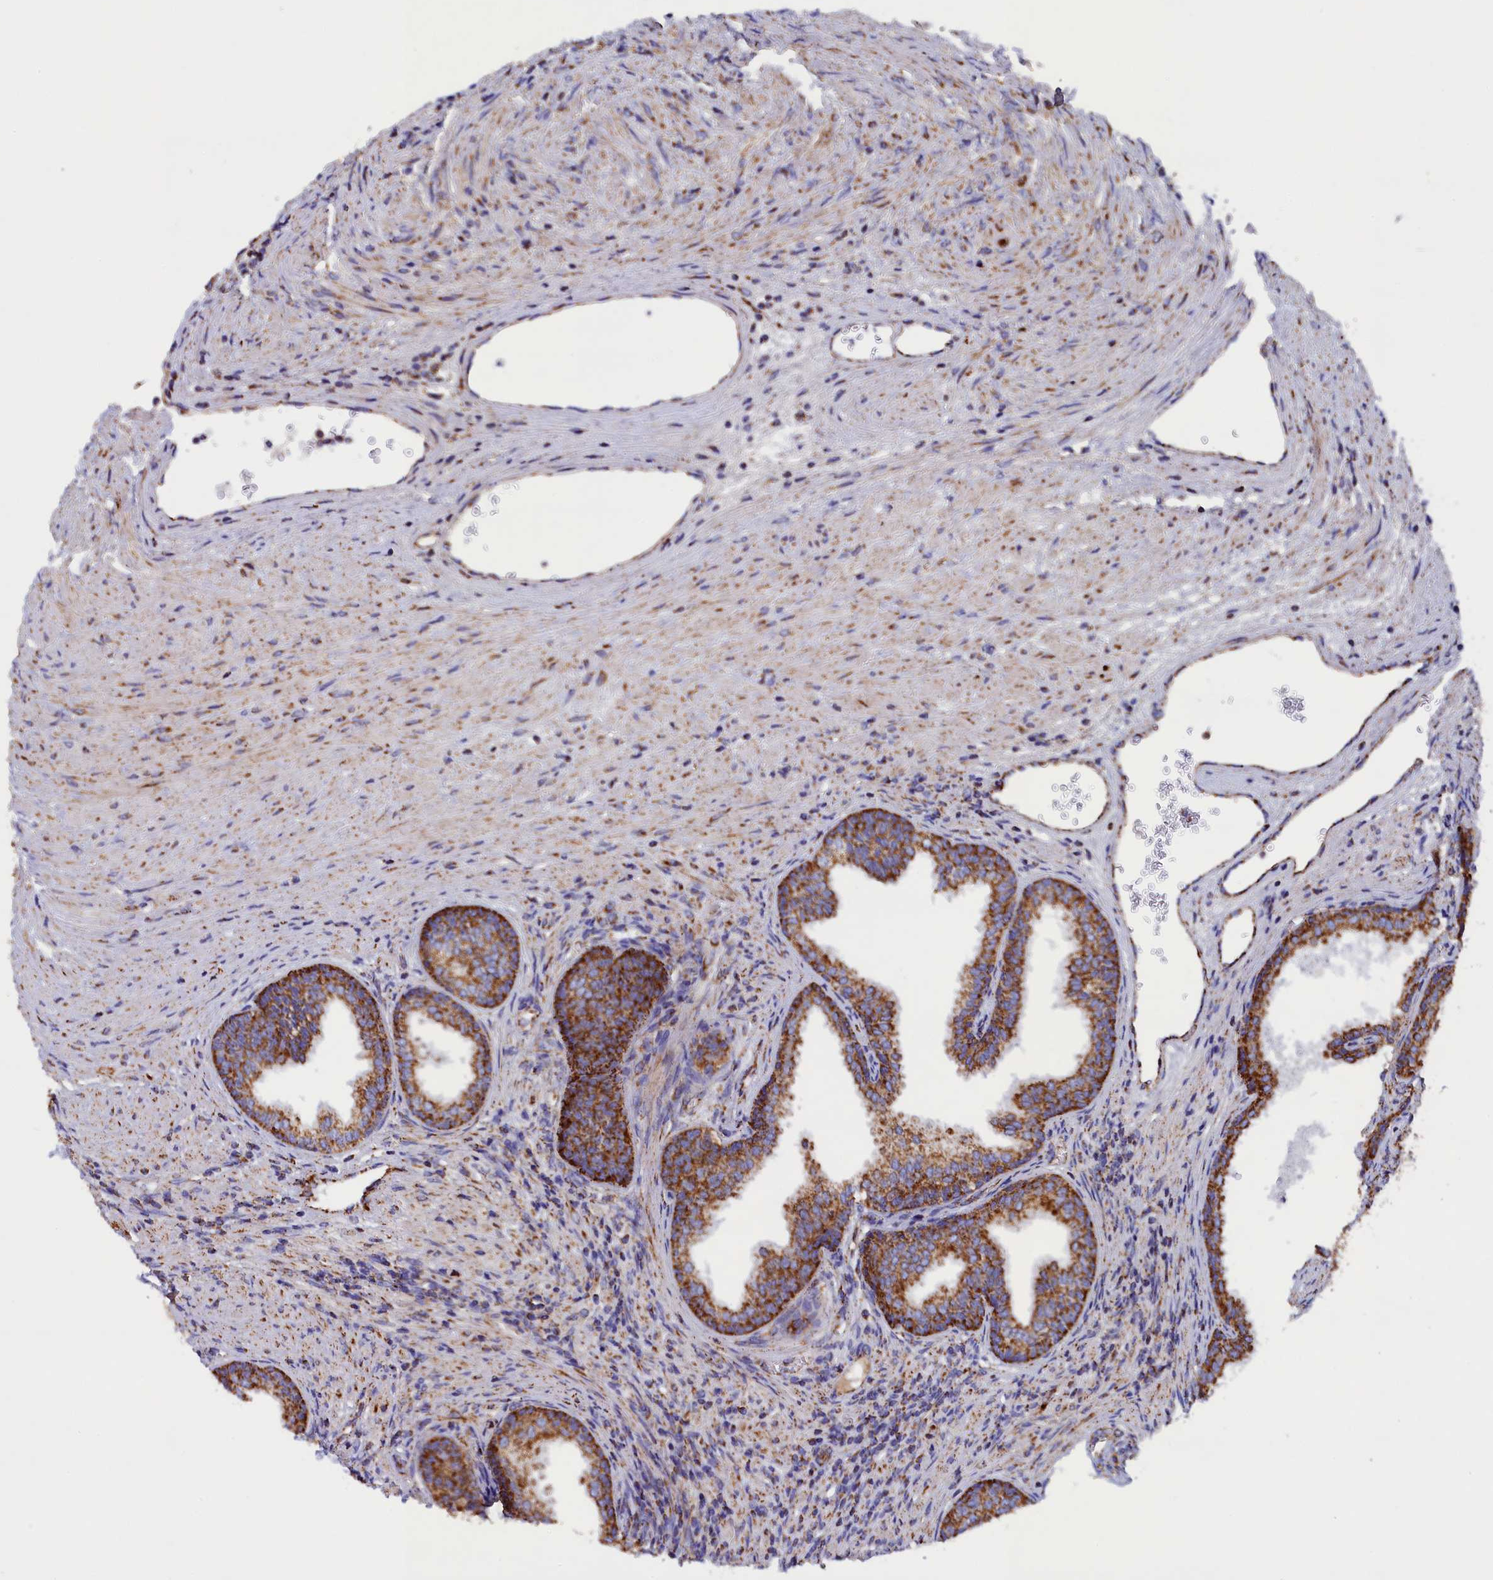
{"staining": {"intensity": "moderate", "quantity": ">75%", "location": "cytoplasmic/membranous"}, "tissue": "prostate", "cell_type": "Glandular cells", "image_type": "normal", "snomed": [{"axis": "morphology", "description": "Normal tissue, NOS"}, {"axis": "topography", "description": "Prostate"}], "caption": "IHC micrograph of benign prostate: human prostate stained using immunohistochemistry (IHC) reveals medium levels of moderate protein expression localized specifically in the cytoplasmic/membranous of glandular cells, appearing as a cytoplasmic/membranous brown color.", "gene": "SLC39A3", "patient": {"sex": "male", "age": 76}}